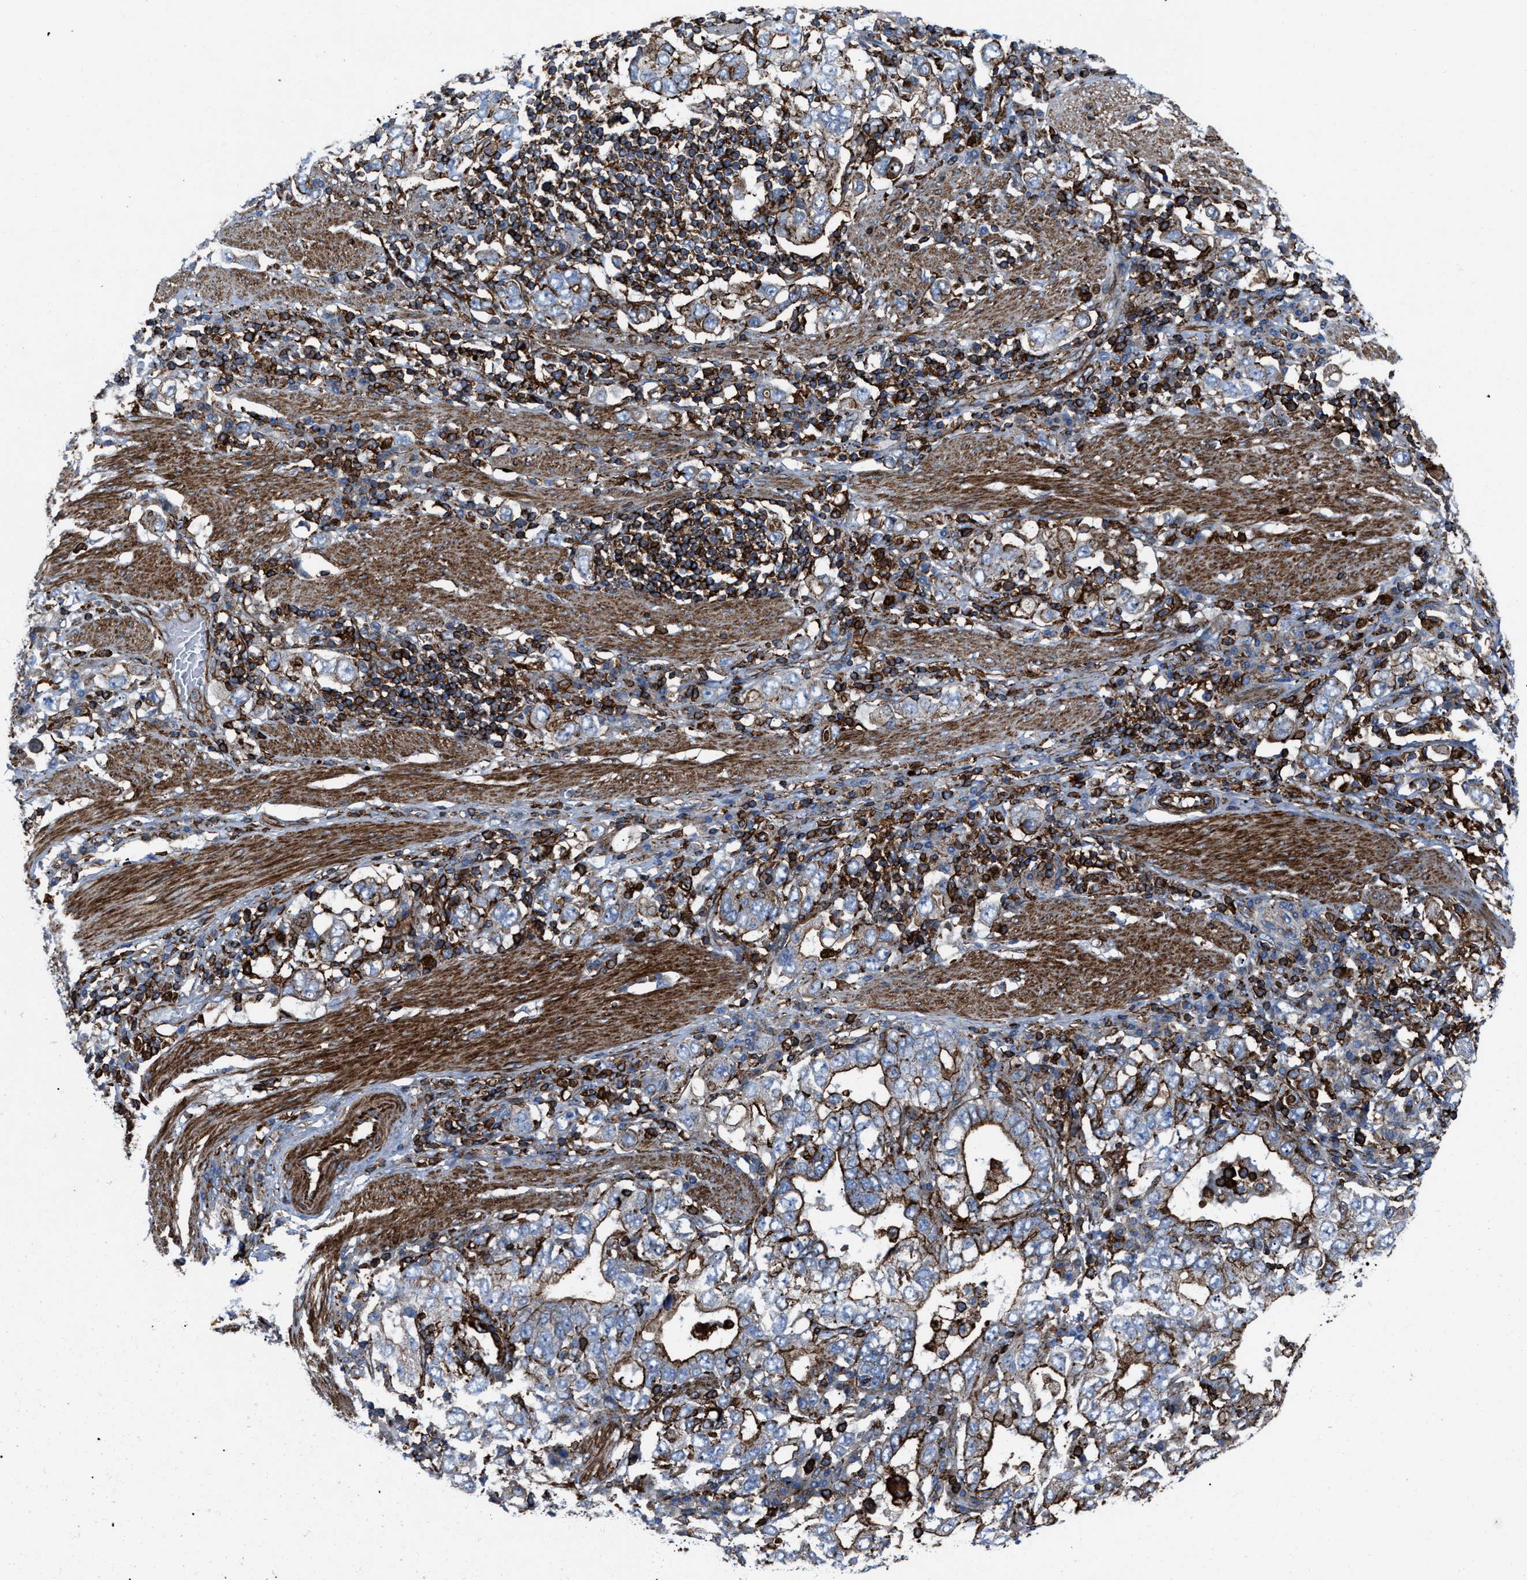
{"staining": {"intensity": "strong", "quantity": "<25%", "location": "cytoplasmic/membranous"}, "tissue": "stomach cancer", "cell_type": "Tumor cells", "image_type": "cancer", "snomed": [{"axis": "morphology", "description": "Adenocarcinoma, NOS"}, {"axis": "topography", "description": "Stomach, upper"}], "caption": "DAB immunohistochemical staining of stomach adenocarcinoma reveals strong cytoplasmic/membranous protein staining in about <25% of tumor cells. The staining was performed using DAB to visualize the protein expression in brown, while the nuclei were stained in blue with hematoxylin (Magnification: 20x).", "gene": "AGPAT2", "patient": {"sex": "male", "age": 62}}